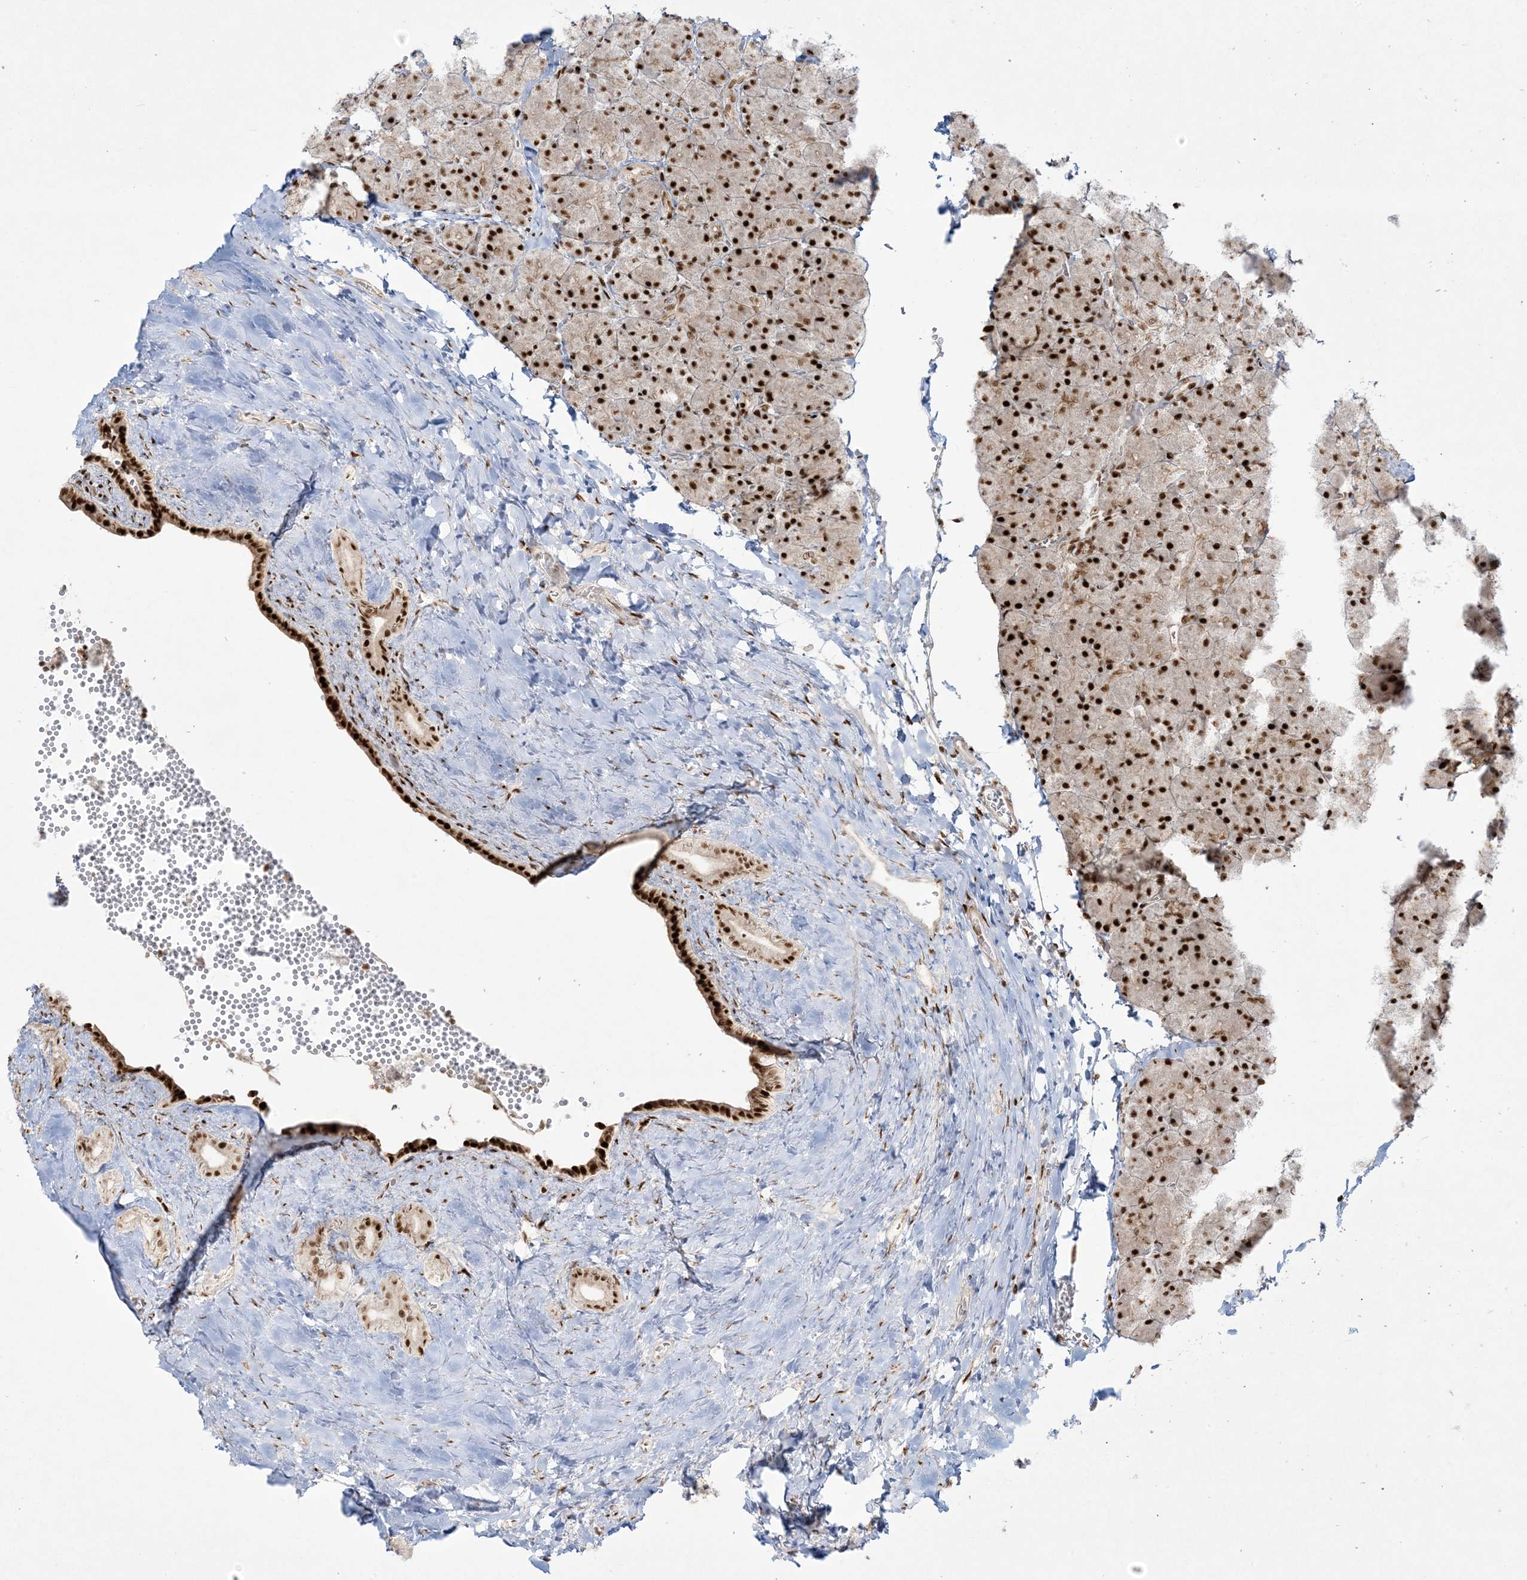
{"staining": {"intensity": "strong", "quantity": ">75%", "location": "nuclear"}, "tissue": "pancreas", "cell_type": "Exocrine glandular cells", "image_type": "normal", "snomed": [{"axis": "morphology", "description": "Normal tissue, NOS"}, {"axis": "morphology", "description": "Carcinoid, malignant, NOS"}, {"axis": "topography", "description": "Pancreas"}], "caption": "This photomicrograph displays immunohistochemistry (IHC) staining of unremarkable human pancreas, with high strong nuclear expression in about >75% of exocrine glandular cells.", "gene": "RBM10", "patient": {"sex": "female", "age": 35}}